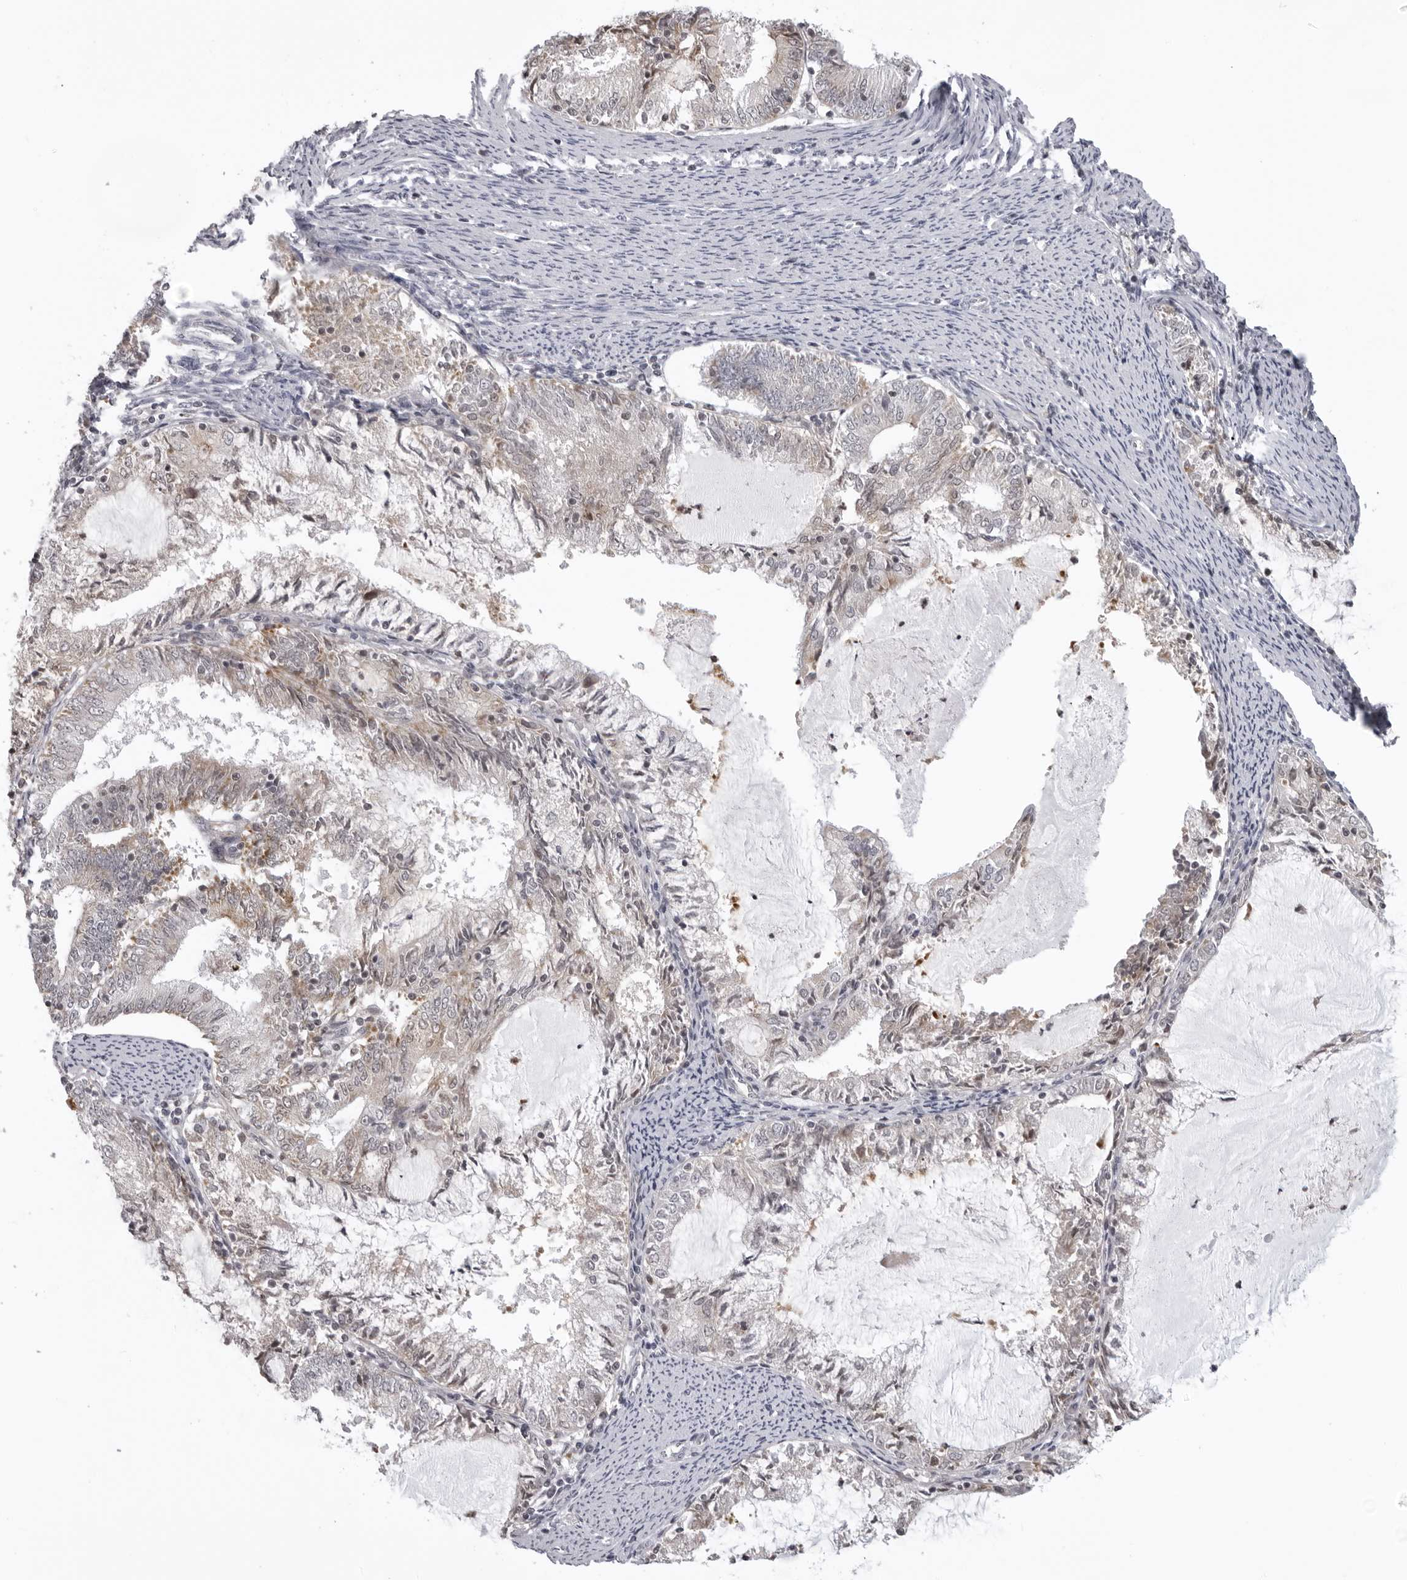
{"staining": {"intensity": "negative", "quantity": "none", "location": "none"}, "tissue": "endometrial cancer", "cell_type": "Tumor cells", "image_type": "cancer", "snomed": [{"axis": "morphology", "description": "Adenocarcinoma, NOS"}, {"axis": "topography", "description": "Endometrium"}], "caption": "Tumor cells are negative for protein expression in human endometrial adenocarcinoma. (DAB (3,3'-diaminobenzidine) IHC with hematoxylin counter stain).", "gene": "MRPS15", "patient": {"sex": "female", "age": 57}}